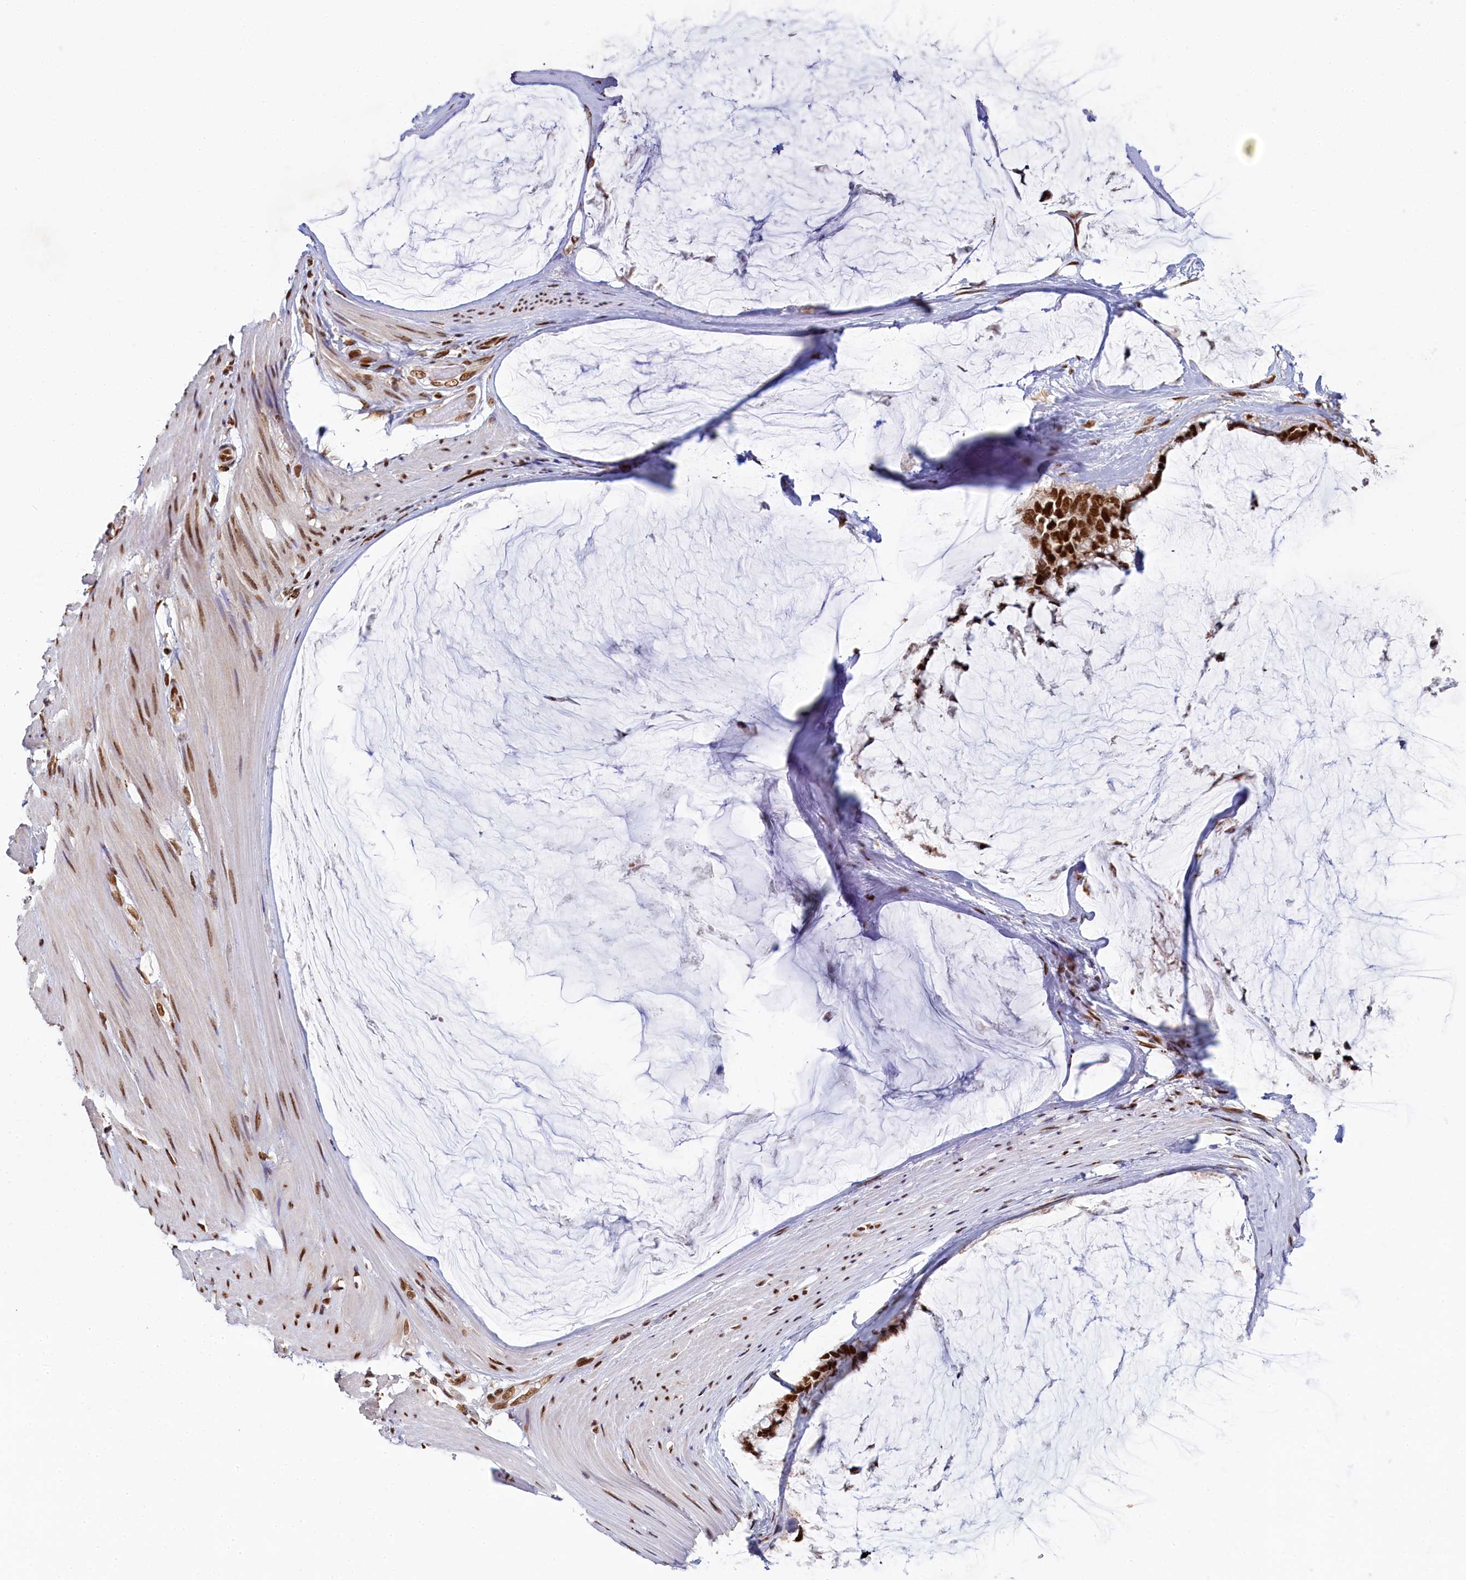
{"staining": {"intensity": "strong", "quantity": ">75%", "location": "nuclear"}, "tissue": "ovarian cancer", "cell_type": "Tumor cells", "image_type": "cancer", "snomed": [{"axis": "morphology", "description": "Cystadenocarcinoma, mucinous, NOS"}, {"axis": "topography", "description": "Ovary"}], "caption": "The photomicrograph shows immunohistochemical staining of ovarian cancer. There is strong nuclear staining is appreciated in approximately >75% of tumor cells. The protein of interest is stained brown, and the nuclei are stained in blue (DAB IHC with brightfield microscopy, high magnification).", "gene": "PPHLN1", "patient": {"sex": "female", "age": 39}}